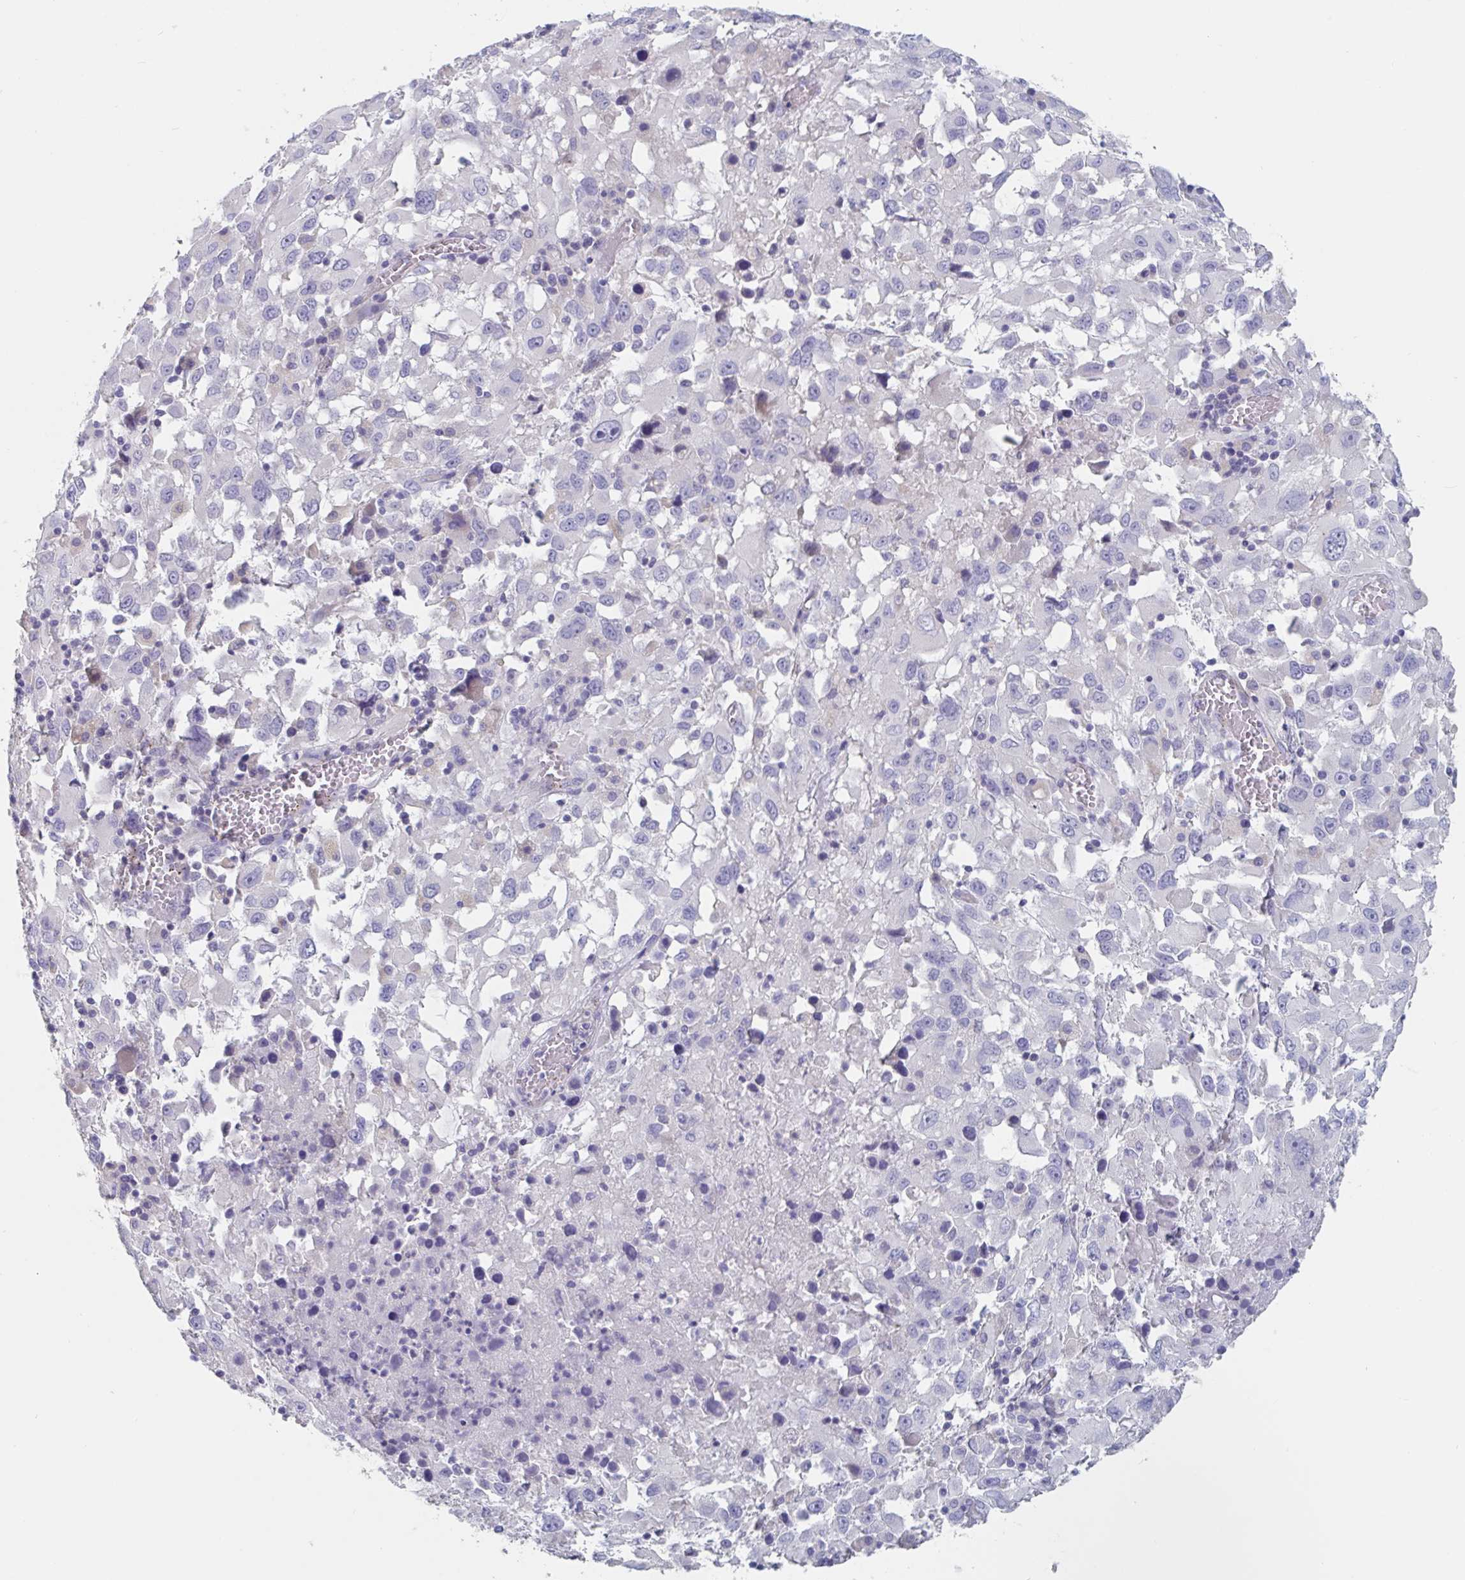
{"staining": {"intensity": "negative", "quantity": "none", "location": "none"}, "tissue": "melanoma", "cell_type": "Tumor cells", "image_type": "cancer", "snomed": [{"axis": "morphology", "description": "Malignant melanoma, Metastatic site"}, {"axis": "topography", "description": "Soft tissue"}], "caption": "Tumor cells are negative for protein expression in human melanoma.", "gene": "ABHD16A", "patient": {"sex": "male", "age": 50}}